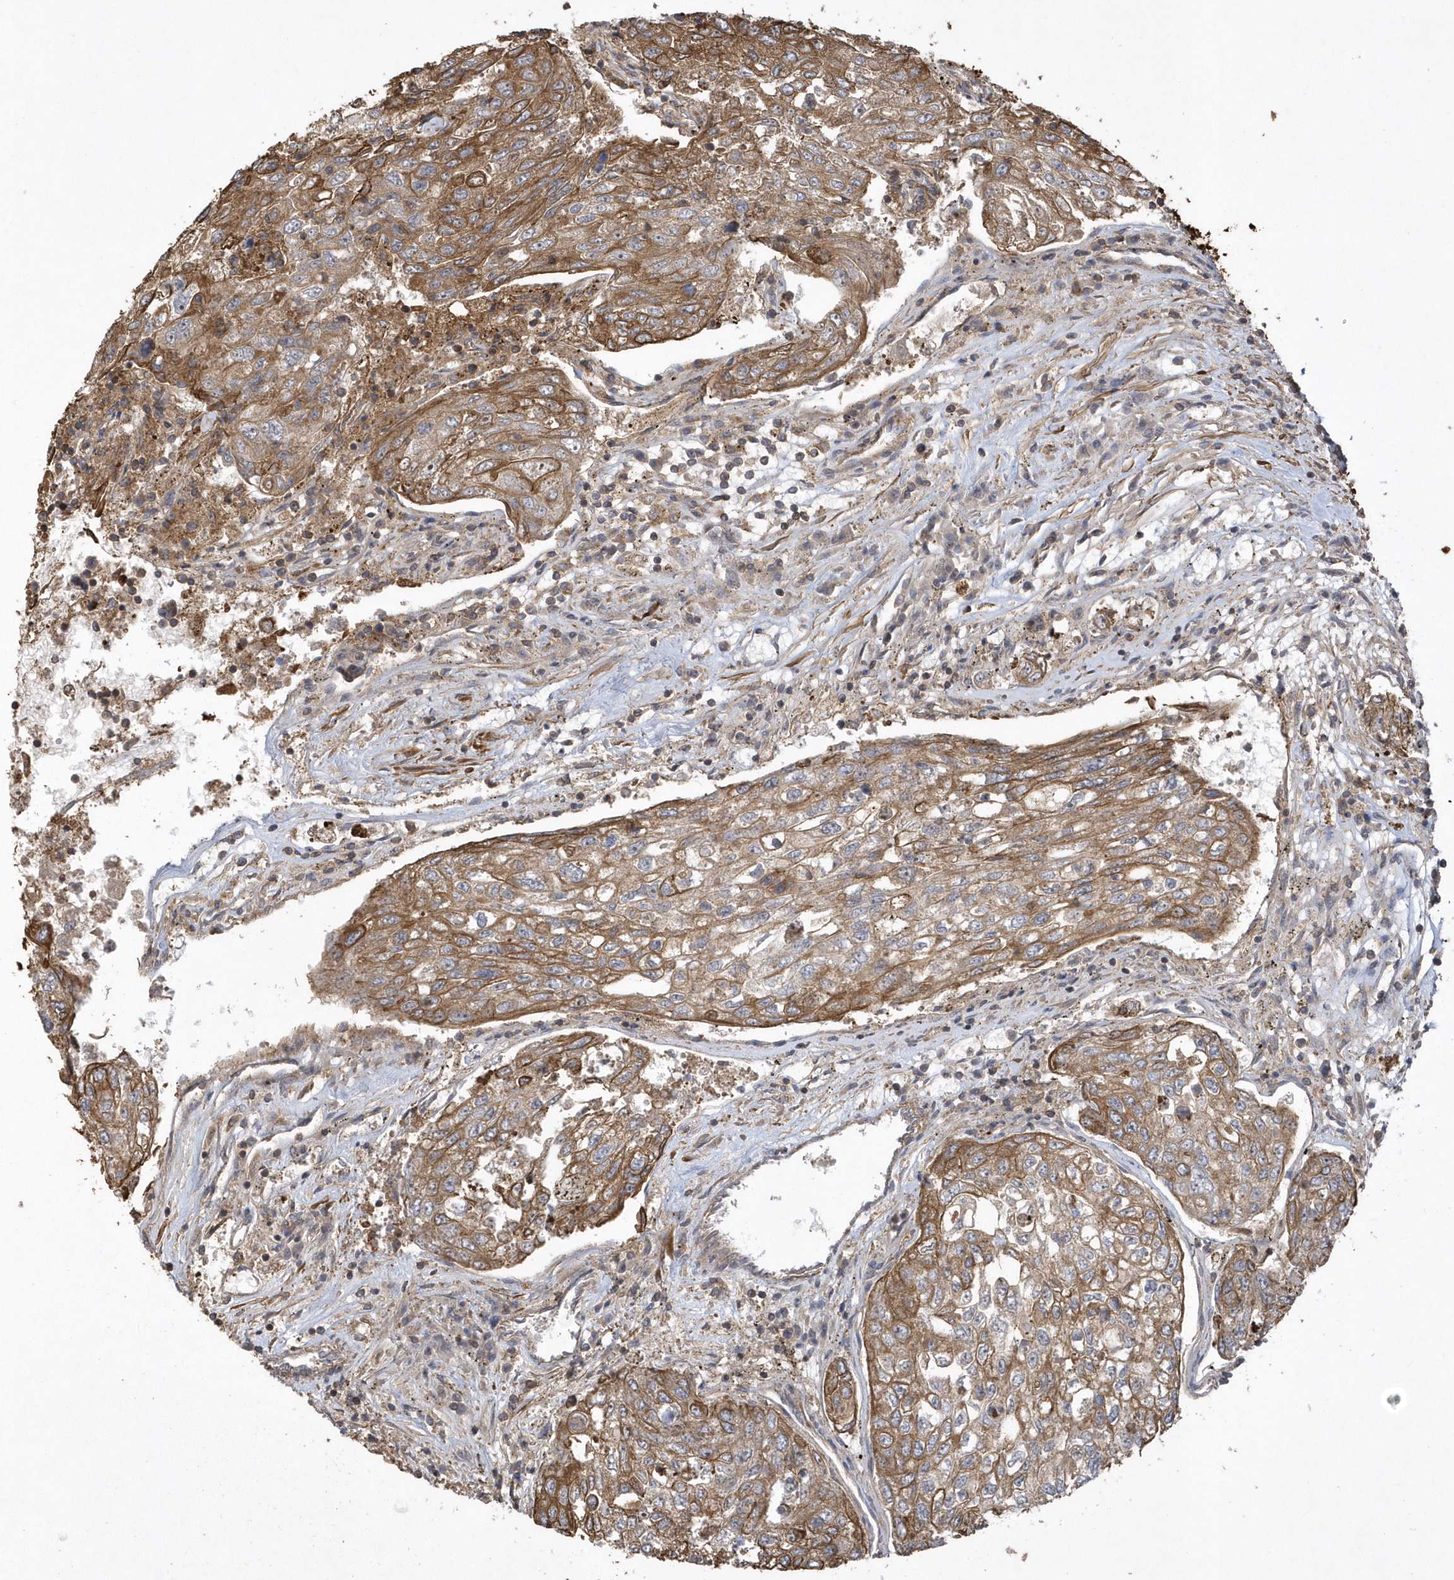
{"staining": {"intensity": "moderate", "quantity": ">75%", "location": "cytoplasmic/membranous"}, "tissue": "urothelial cancer", "cell_type": "Tumor cells", "image_type": "cancer", "snomed": [{"axis": "morphology", "description": "Urothelial carcinoma, High grade"}, {"axis": "topography", "description": "Lymph node"}, {"axis": "topography", "description": "Urinary bladder"}], "caption": "Protein staining of urothelial cancer tissue exhibits moderate cytoplasmic/membranous expression in approximately >75% of tumor cells. Using DAB (3,3'-diaminobenzidine) (brown) and hematoxylin (blue) stains, captured at high magnification using brightfield microscopy.", "gene": "SENP8", "patient": {"sex": "male", "age": 51}}